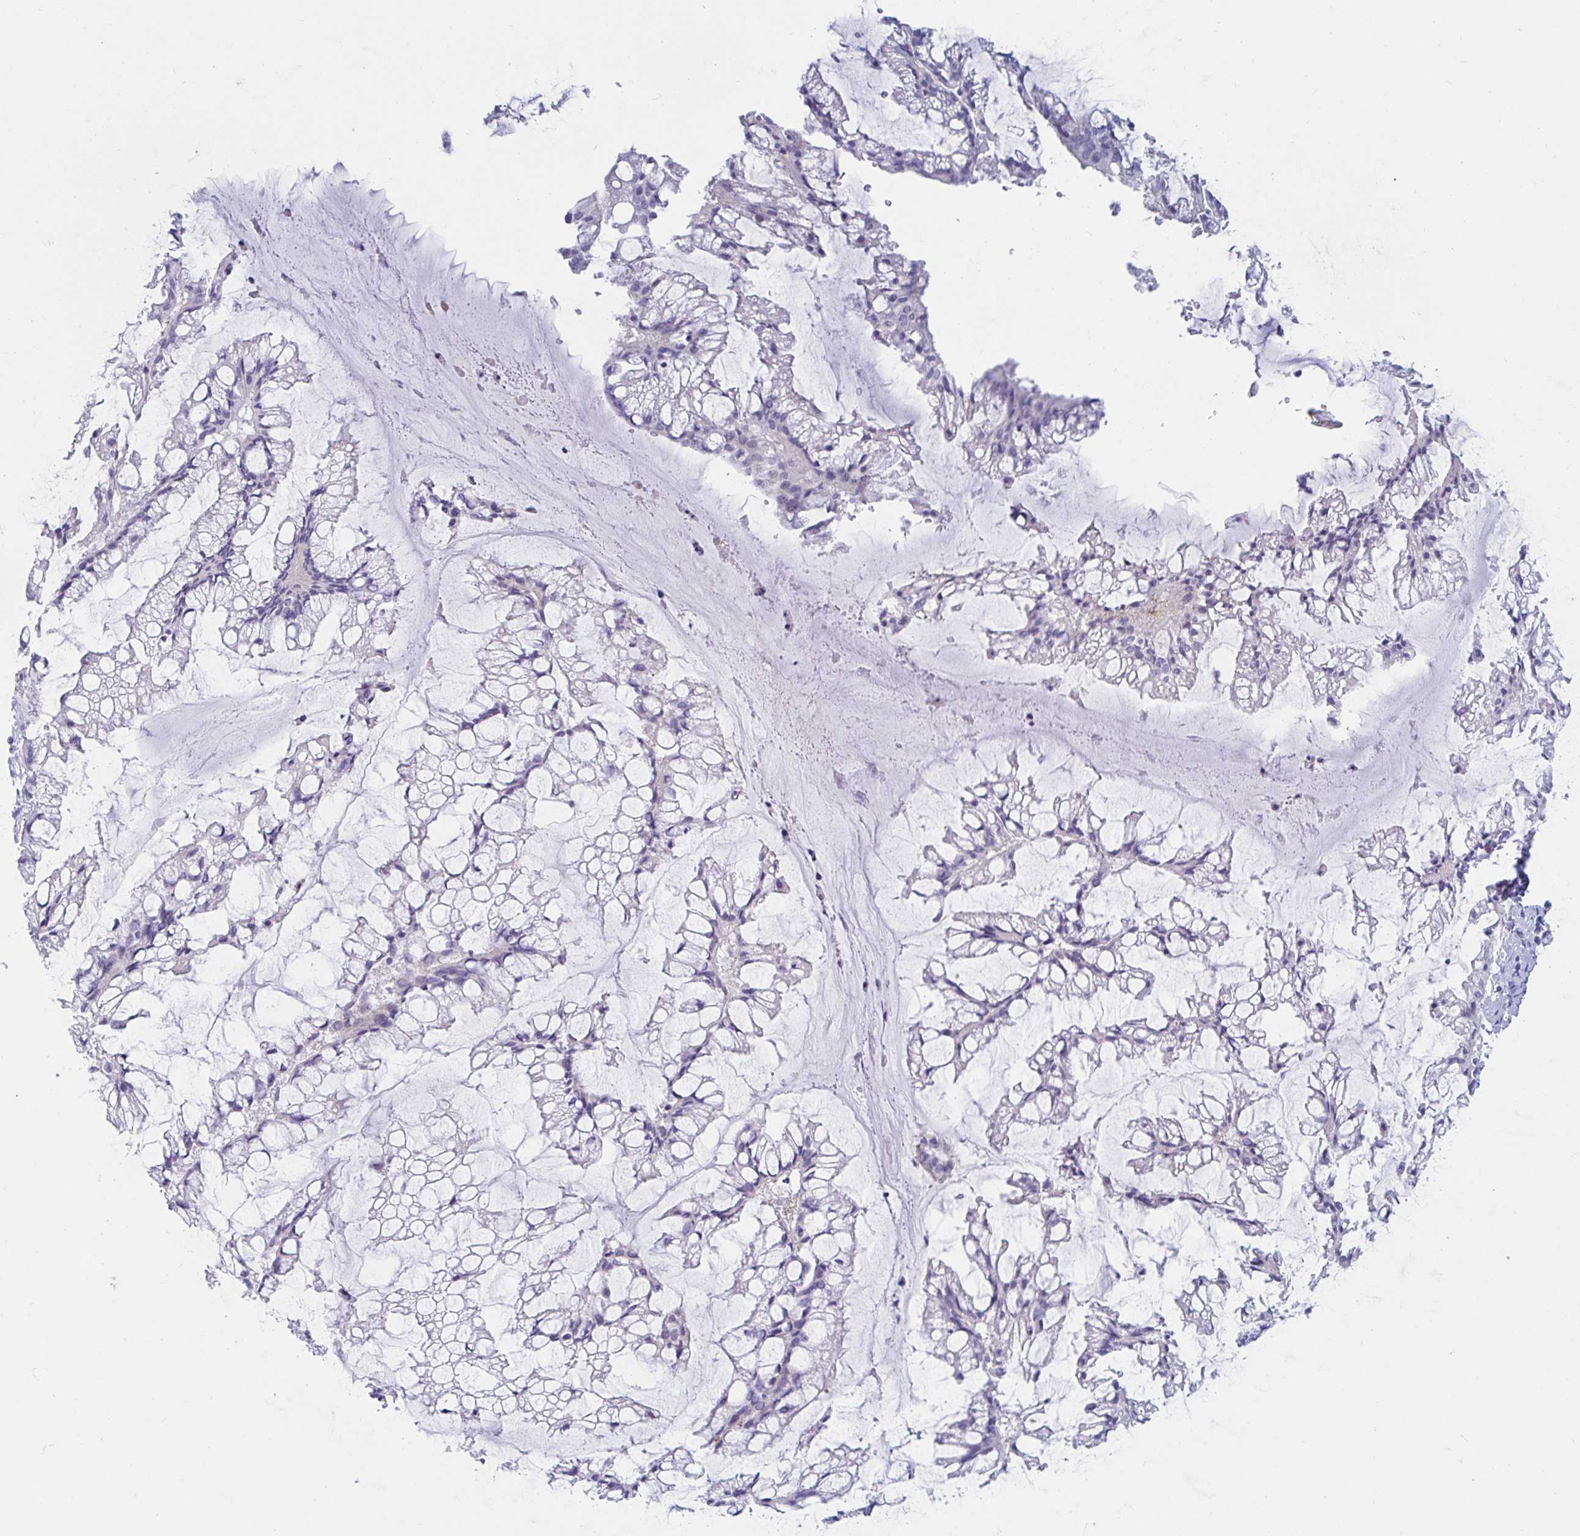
{"staining": {"intensity": "negative", "quantity": "none", "location": "none"}, "tissue": "ovarian cancer", "cell_type": "Tumor cells", "image_type": "cancer", "snomed": [{"axis": "morphology", "description": "Cystadenocarcinoma, mucinous, NOS"}, {"axis": "topography", "description": "Ovary"}], "caption": "This is an immunohistochemistry photomicrograph of human mucinous cystadenocarcinoma (ovarian). There is no staining in tumor cells.", "gene": "OR10K1", "patient": {"sex": "female", "age": 73}}